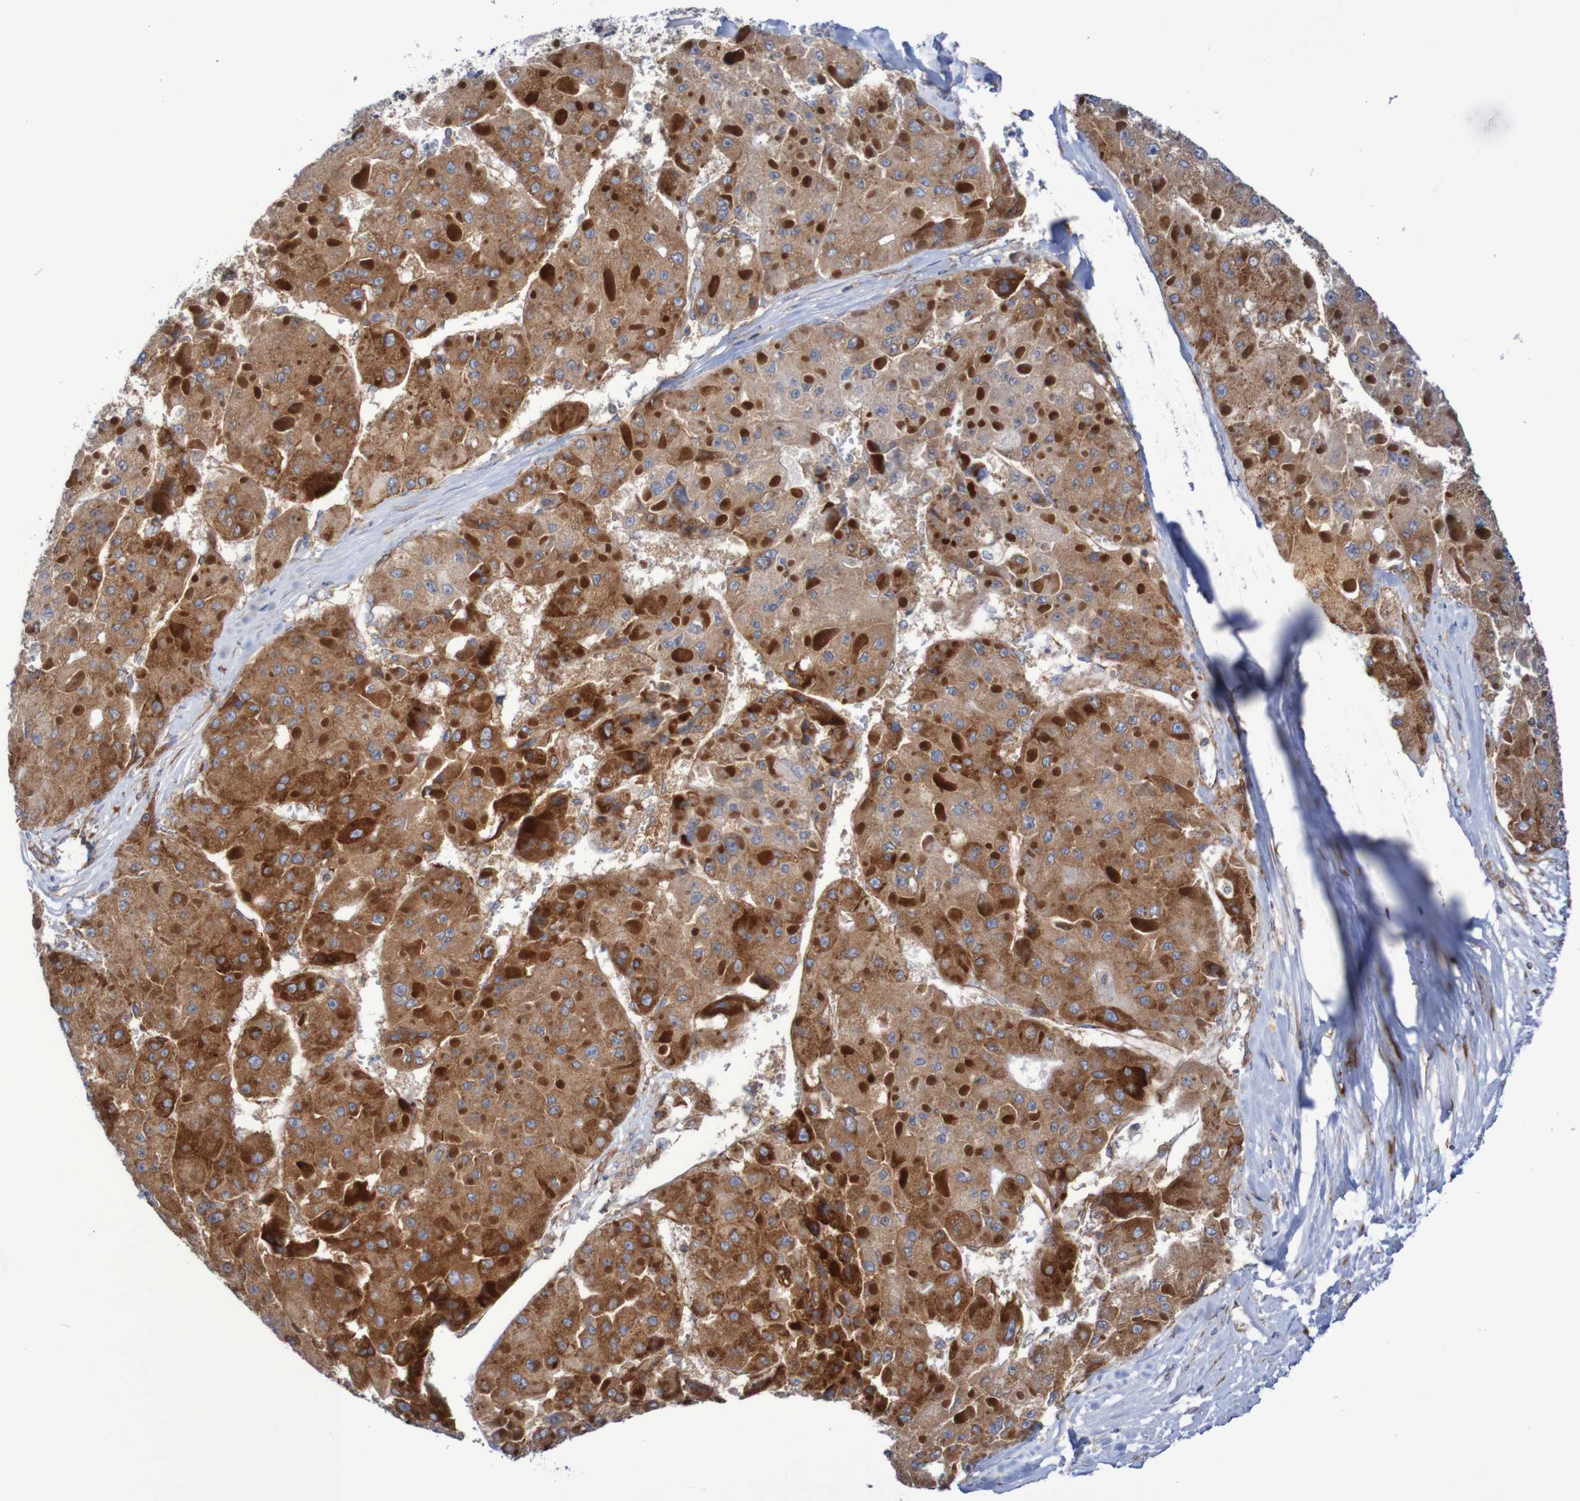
{"staining": {"intensity": "strong", "quantity": ">75%", "location": "cytoplasmic/membranous"}, "tissue": "liver cancer", "cell_type": "Tumor cells", "image_type": "cancer", "snomed": [{"axis": "morphology", "description": "Carcinoma, Hepatocellular, NOS"}, {"axis": "topography", "description": "Liver"}], "caption": "IHC of human hepatocellular carcinoma (liver) reveals high levels of strong cytoplasmic/membranous expression in approximately >75% of tumor cells.", "gene": "FXR2", "patient": {"sex": "female", "age": 73}}